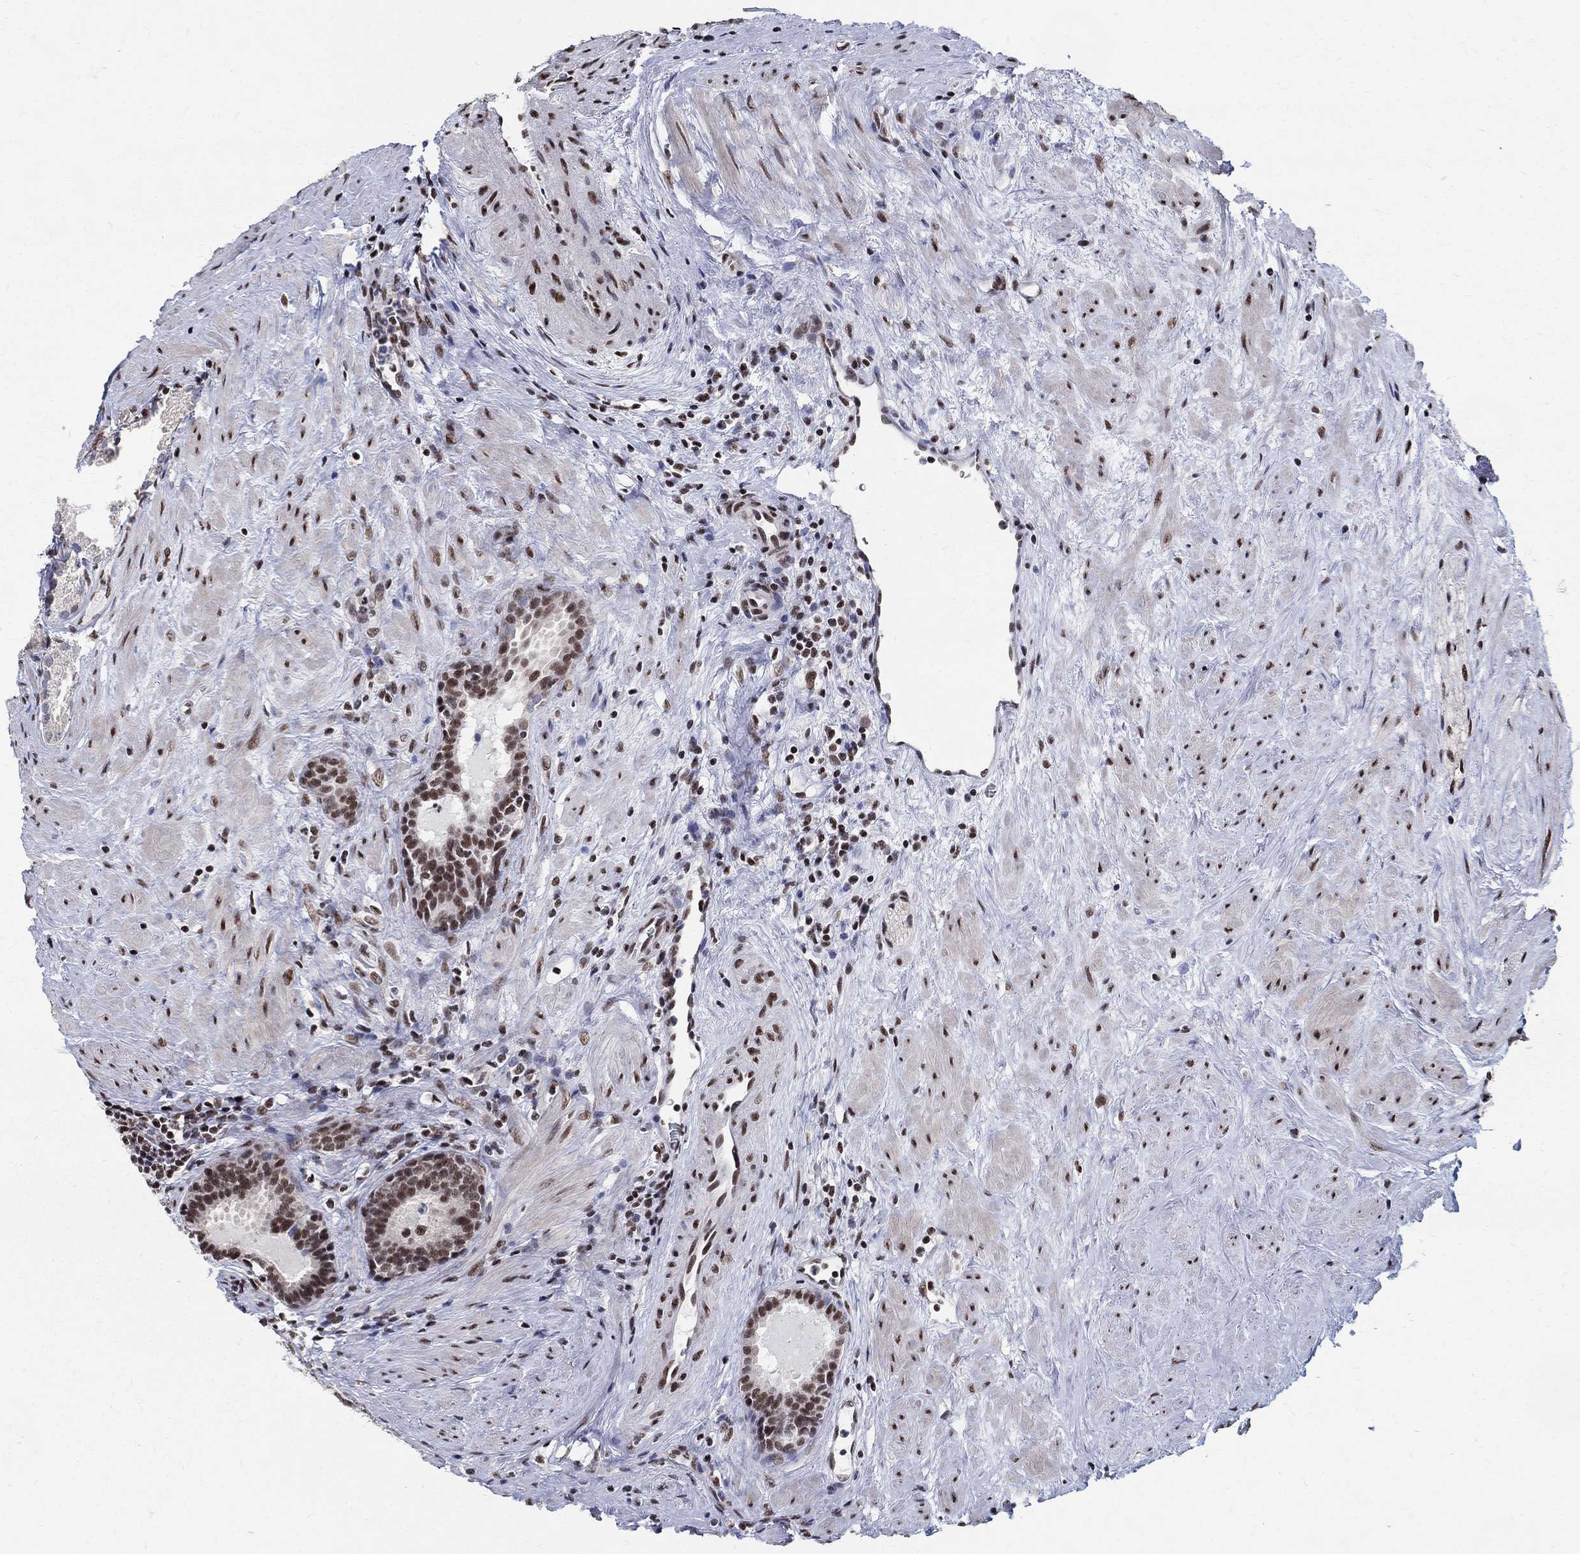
{"staining": {"intensity": "strong", "quantity": "<25%", "location": "nuclear"}, "tissue": "prostate cancer", "cell_type": "Tumor cells", "image_type": "cancer", "snomed": [{"axis": "morphology", "description": "Adenocarcinoma, NOS"}, {"axis": "morphology", "description": "Adenocarcinoma, High grade"}, {"axis": "topography", "description": "Prostate"}], "caption": "Strong nuclear protein staining is present in about <25% of tumor cells in prostate cancer (adenocarcinoma (high-grade)).", "gene": "FBXO16", "patient": {"sex": "male", "age": 64}}